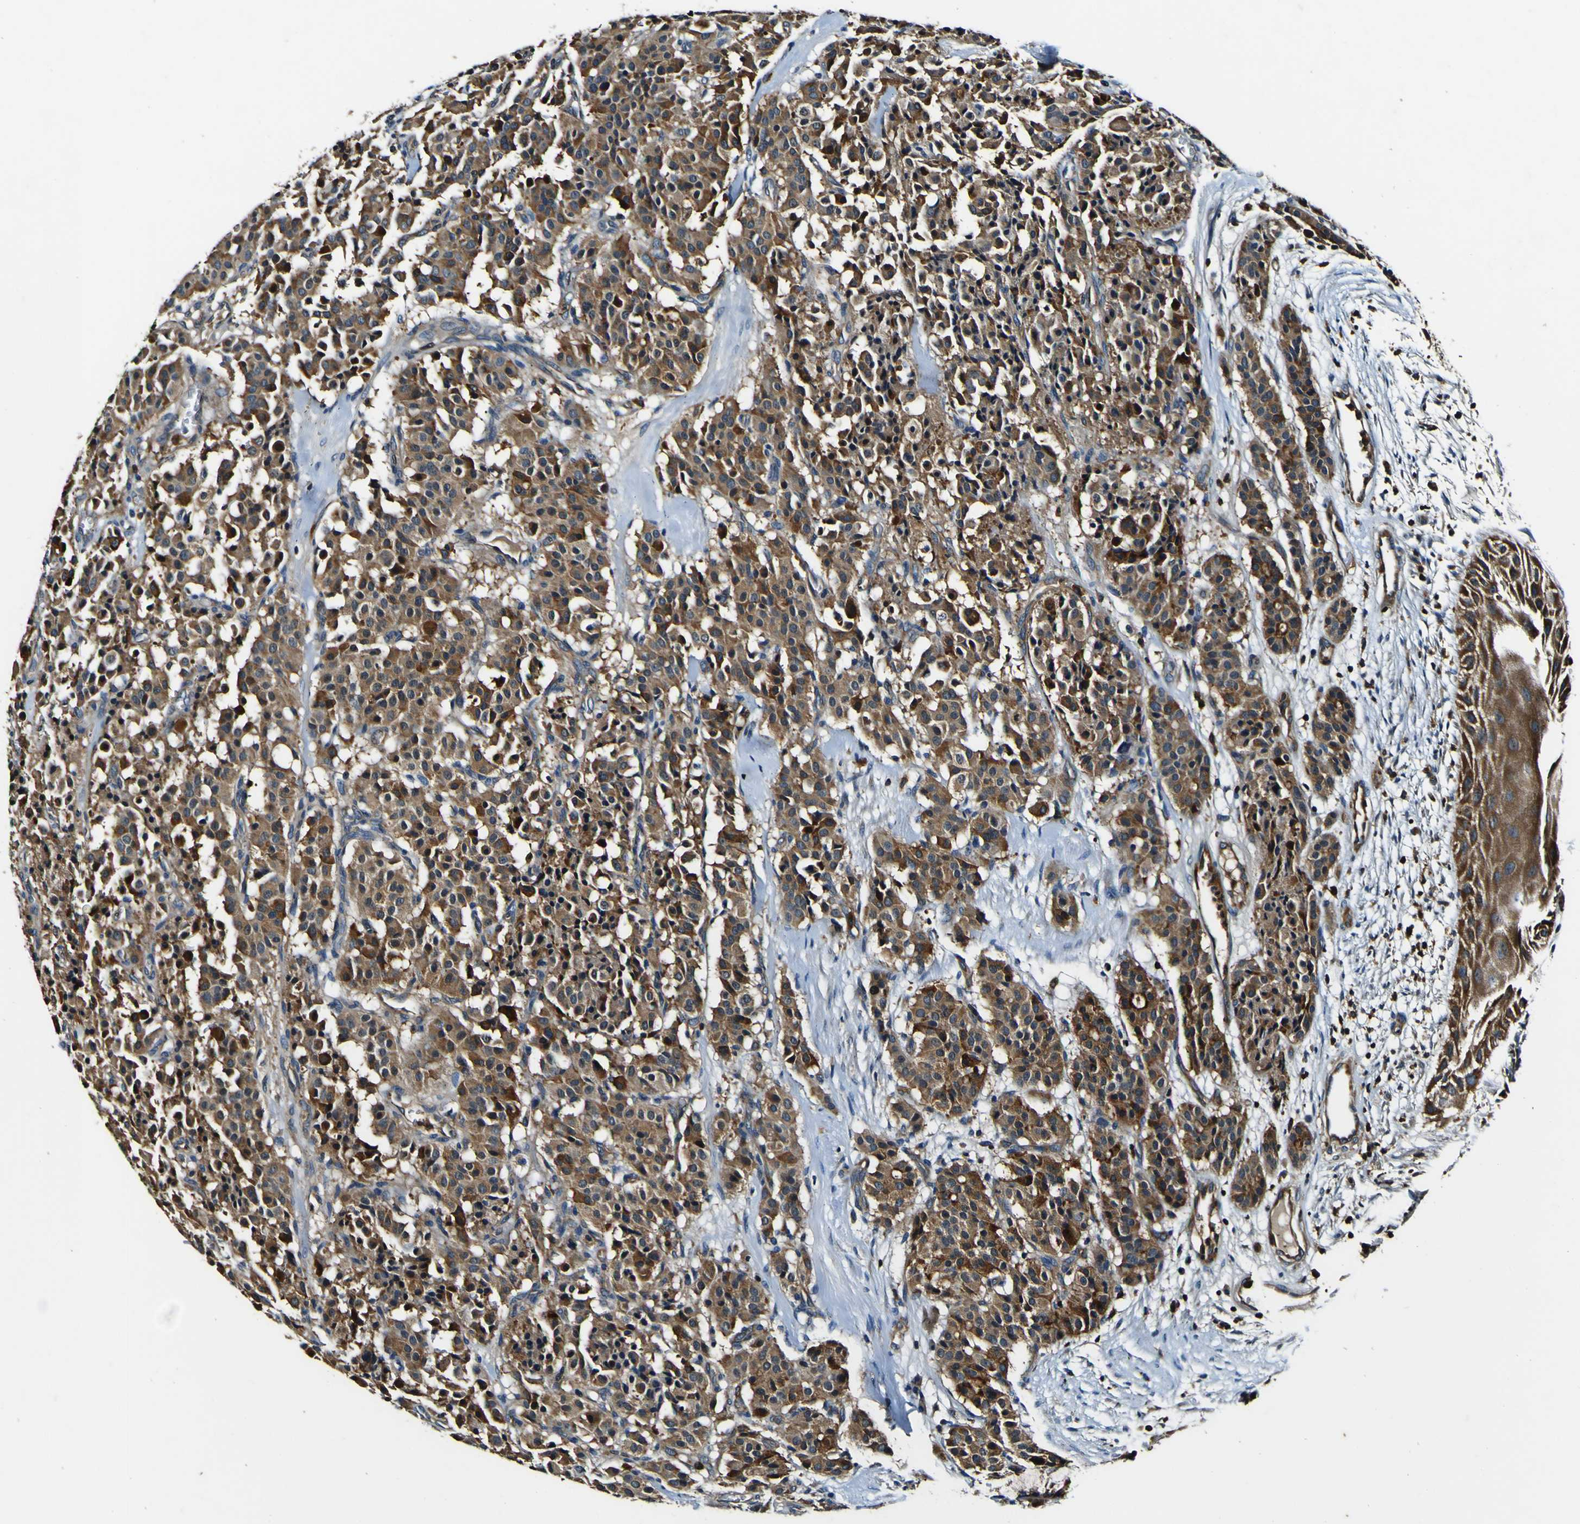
{"staining": {"intensity": "moderate", "quantity": ">75%", "location": "cytoplasmic/membranous"}, "tissue": "carcinoid", "cell_type": "Tumor cells", "image_type": "cancer", "snomed": [{"axis": "morphology", "description": "Carcinoid, malignant, NOS"}, {"axis": "topography", "description": "Lung"}], "caption": "Protein staining of malignant carcinoid tissue demonstrates moderate cytoplasmic/membranous staining in approximately >75% of tumor cells. The protein of interest is stained brown, and the nuclei are stained in blue (DAB (3,3'-diaminobenzidine) IHC with brightfield microscopy, high magnification).", "gene": "RHOT2", "patient": {"sex": "male", "age": 30}}